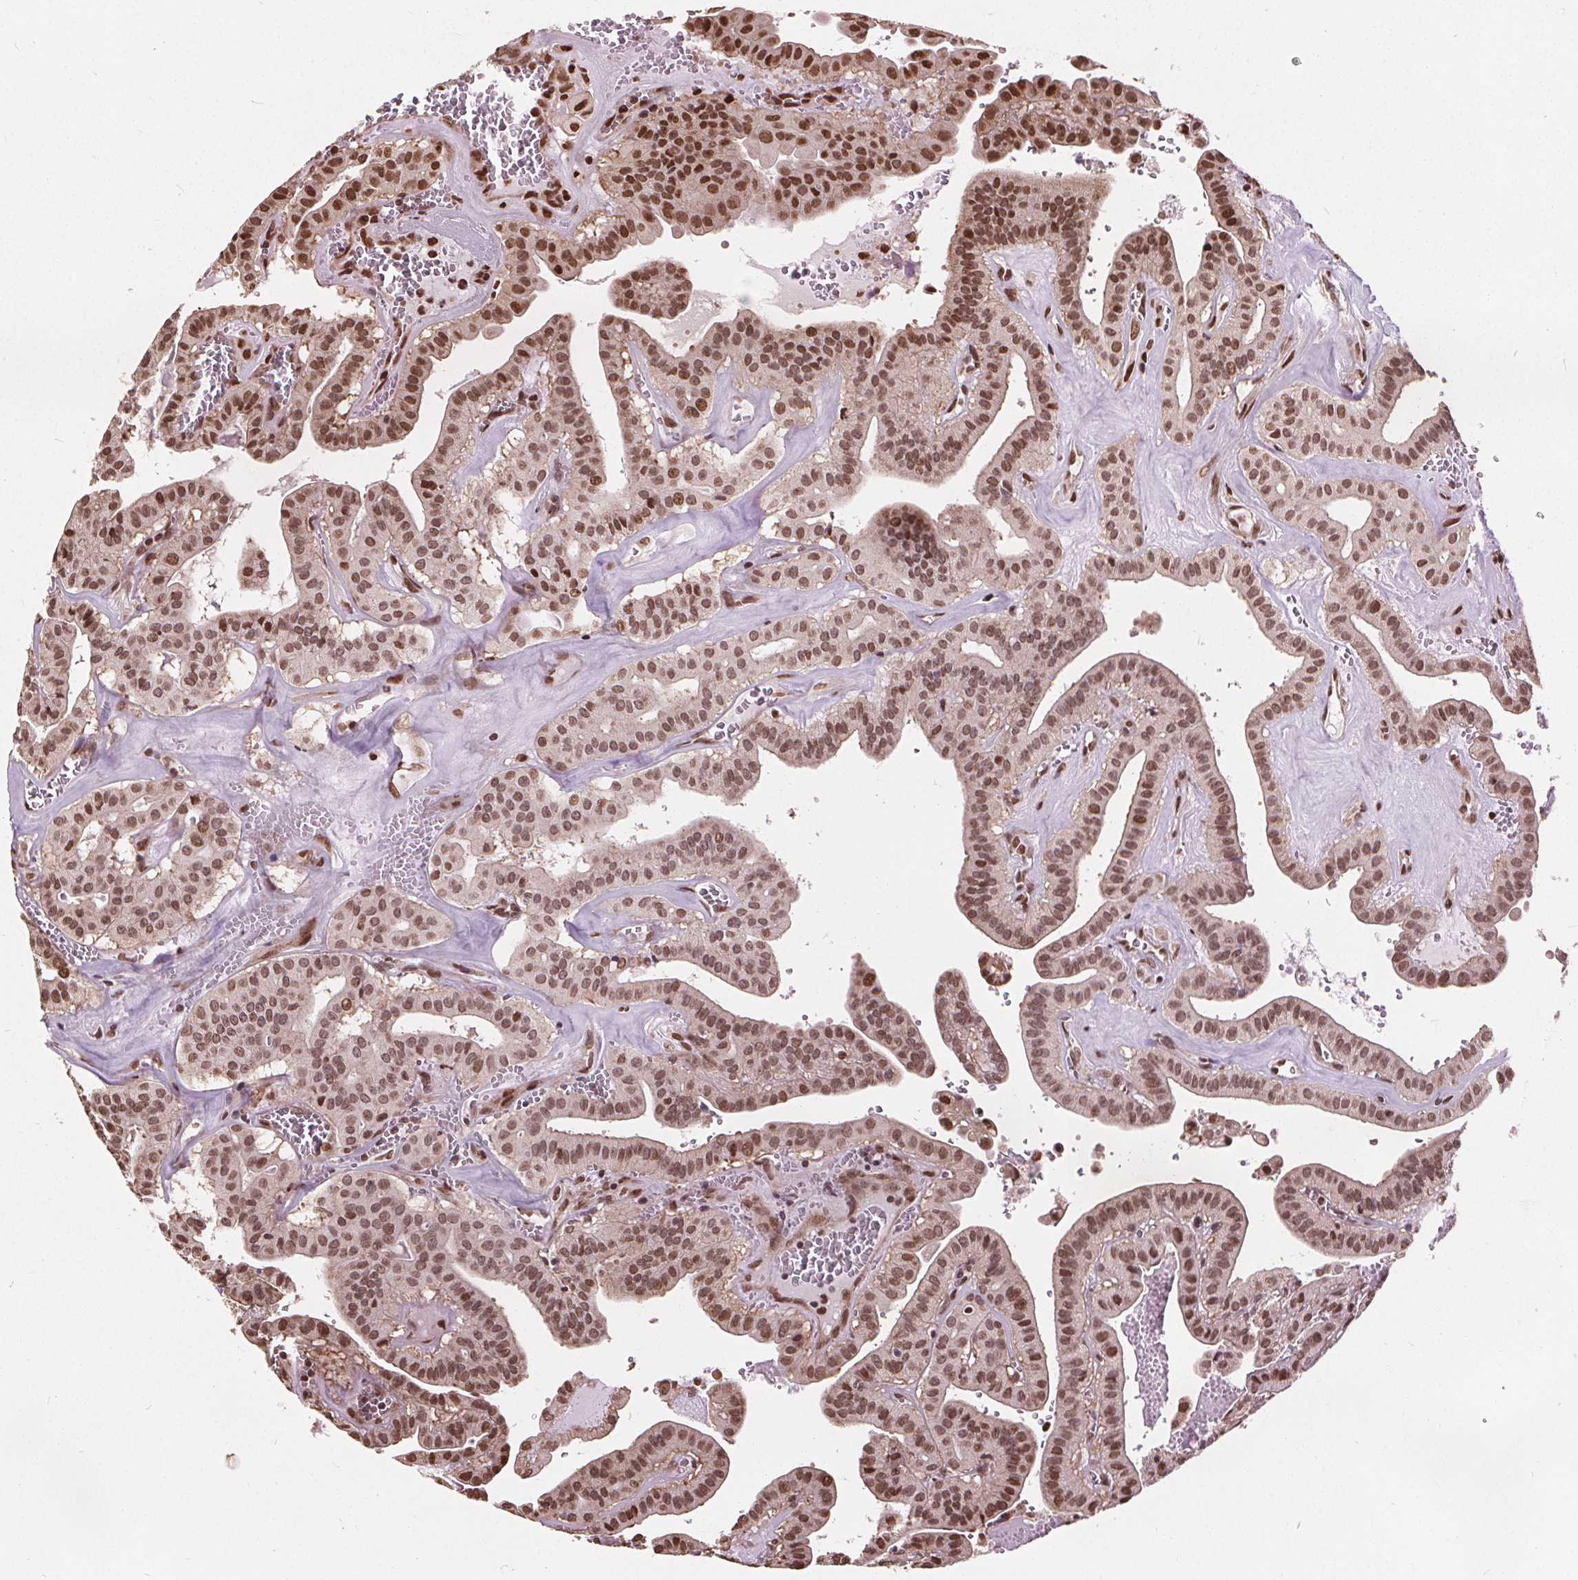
{"staining": {"intensity": "strong", "quantity": ">75%", "location": "nuclear"}, "tissue": "thyroid cancer", "cell_type": "Tumor cells", "image_type": "cancer", "snomed": [{"axis": "morphology", "description": "Papillary adenocarcinoma, NOS"}, {"axis": "topography", "description": "Thyroid gland"}], "caption": "An image of human thyroid cancer stained for a protein shows strong nuclear brown staining in tumor cells. The staining is performed using DAB brown chromogen to label protein expression. The nuclei are counter-stained blue using hematoxylin.", "gene": "ISLR2", "patient": {"sex": "male", "age": 52}}